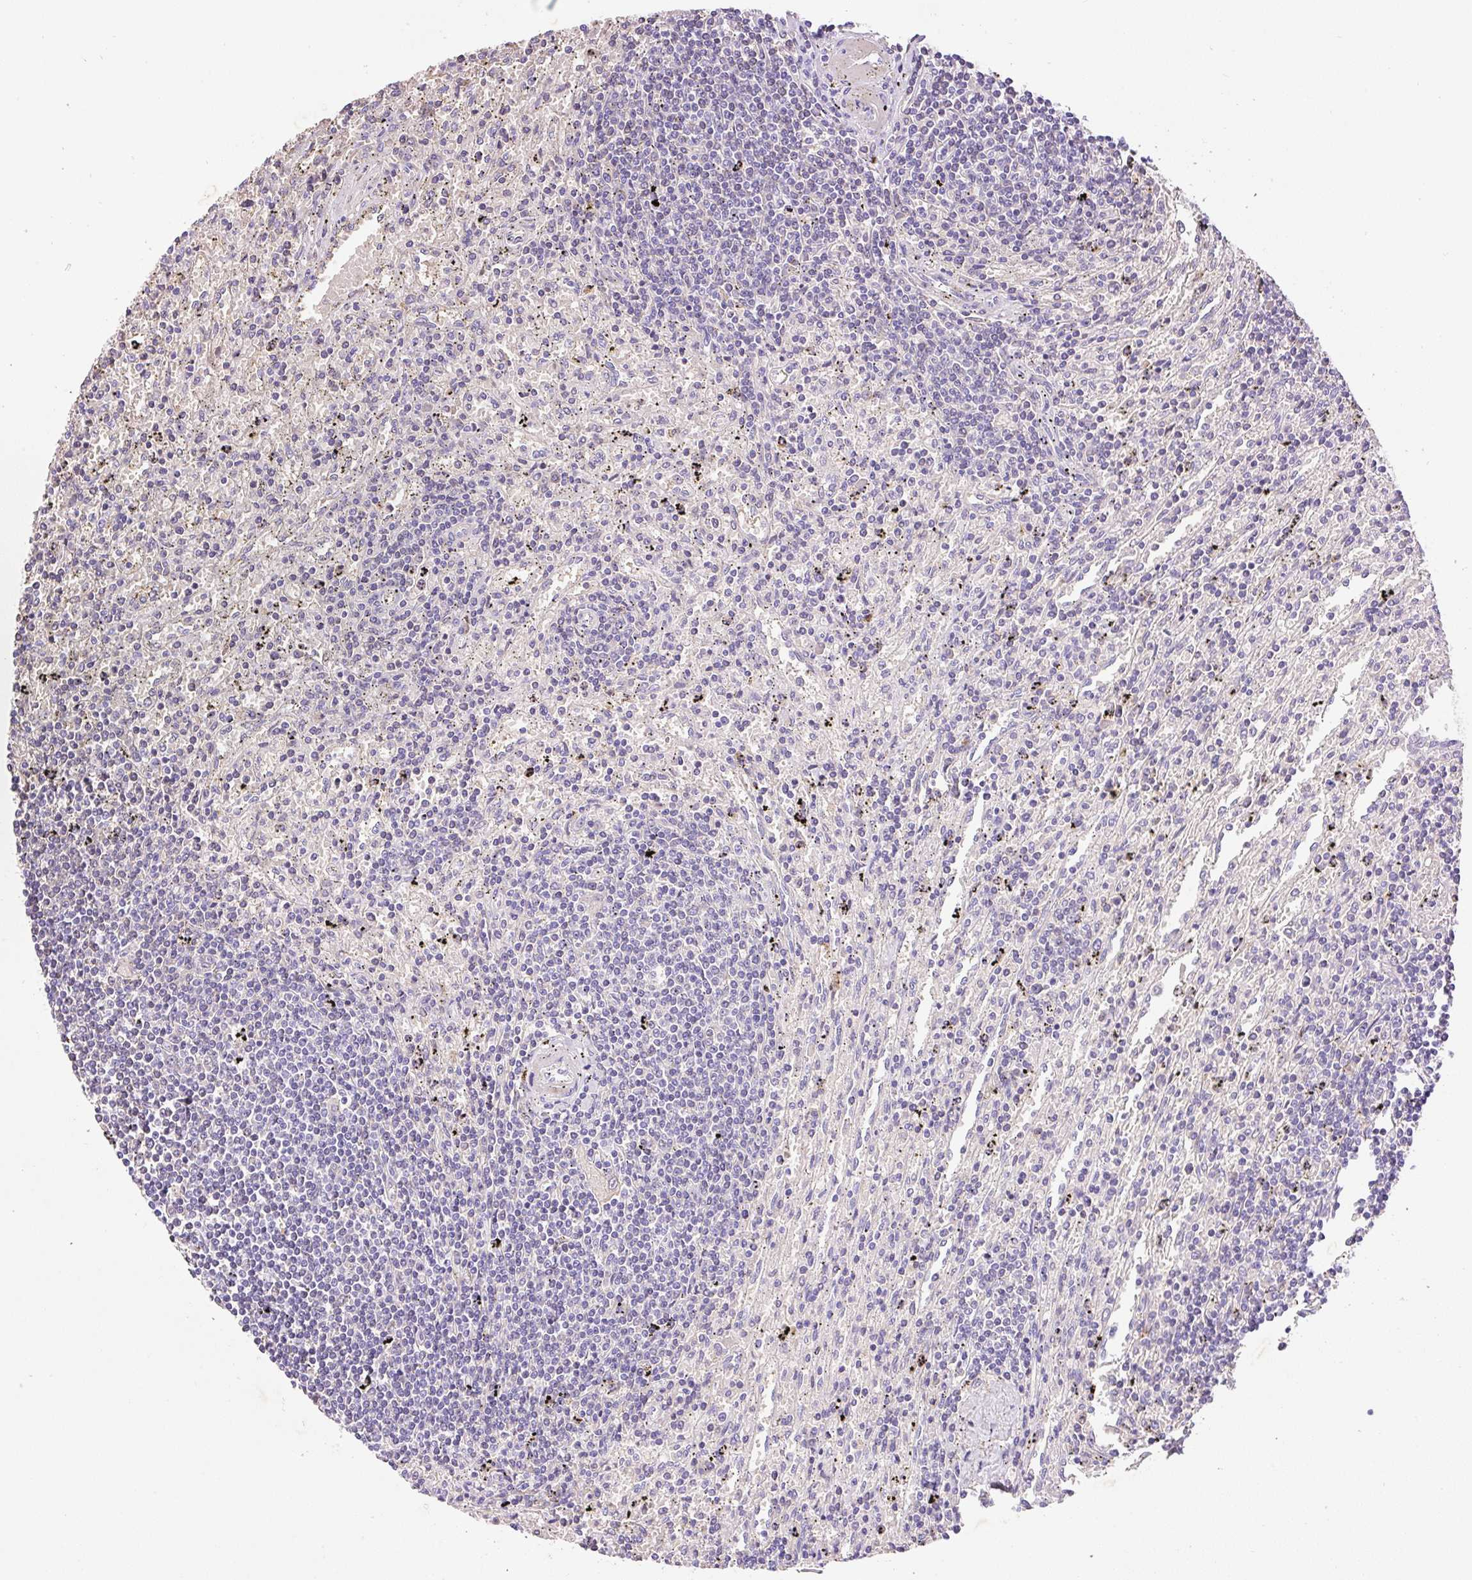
{"staining": {"intensity": "negative", "quantity": "none", "location": "none"}, "tissue": "lymphoma", "cell_type": "Tumor cells", "image_type": "cancer", "snomed": [{"axis": "morphology", "description": "Malignant lymphoma, non-Hodgkin's type, Low grade"}, {"axis": "topography", "description": "Spleen"}], "caption": "Immunohistochemistry histopathology image of malignant lymphoma, non-Hodgkin's type (low-grade) stained for a protein (brown), which demonstrates no positivity in tumor cells.", "gene": "LHFPL5", "patient": {"sex": "male", "age": 76}}